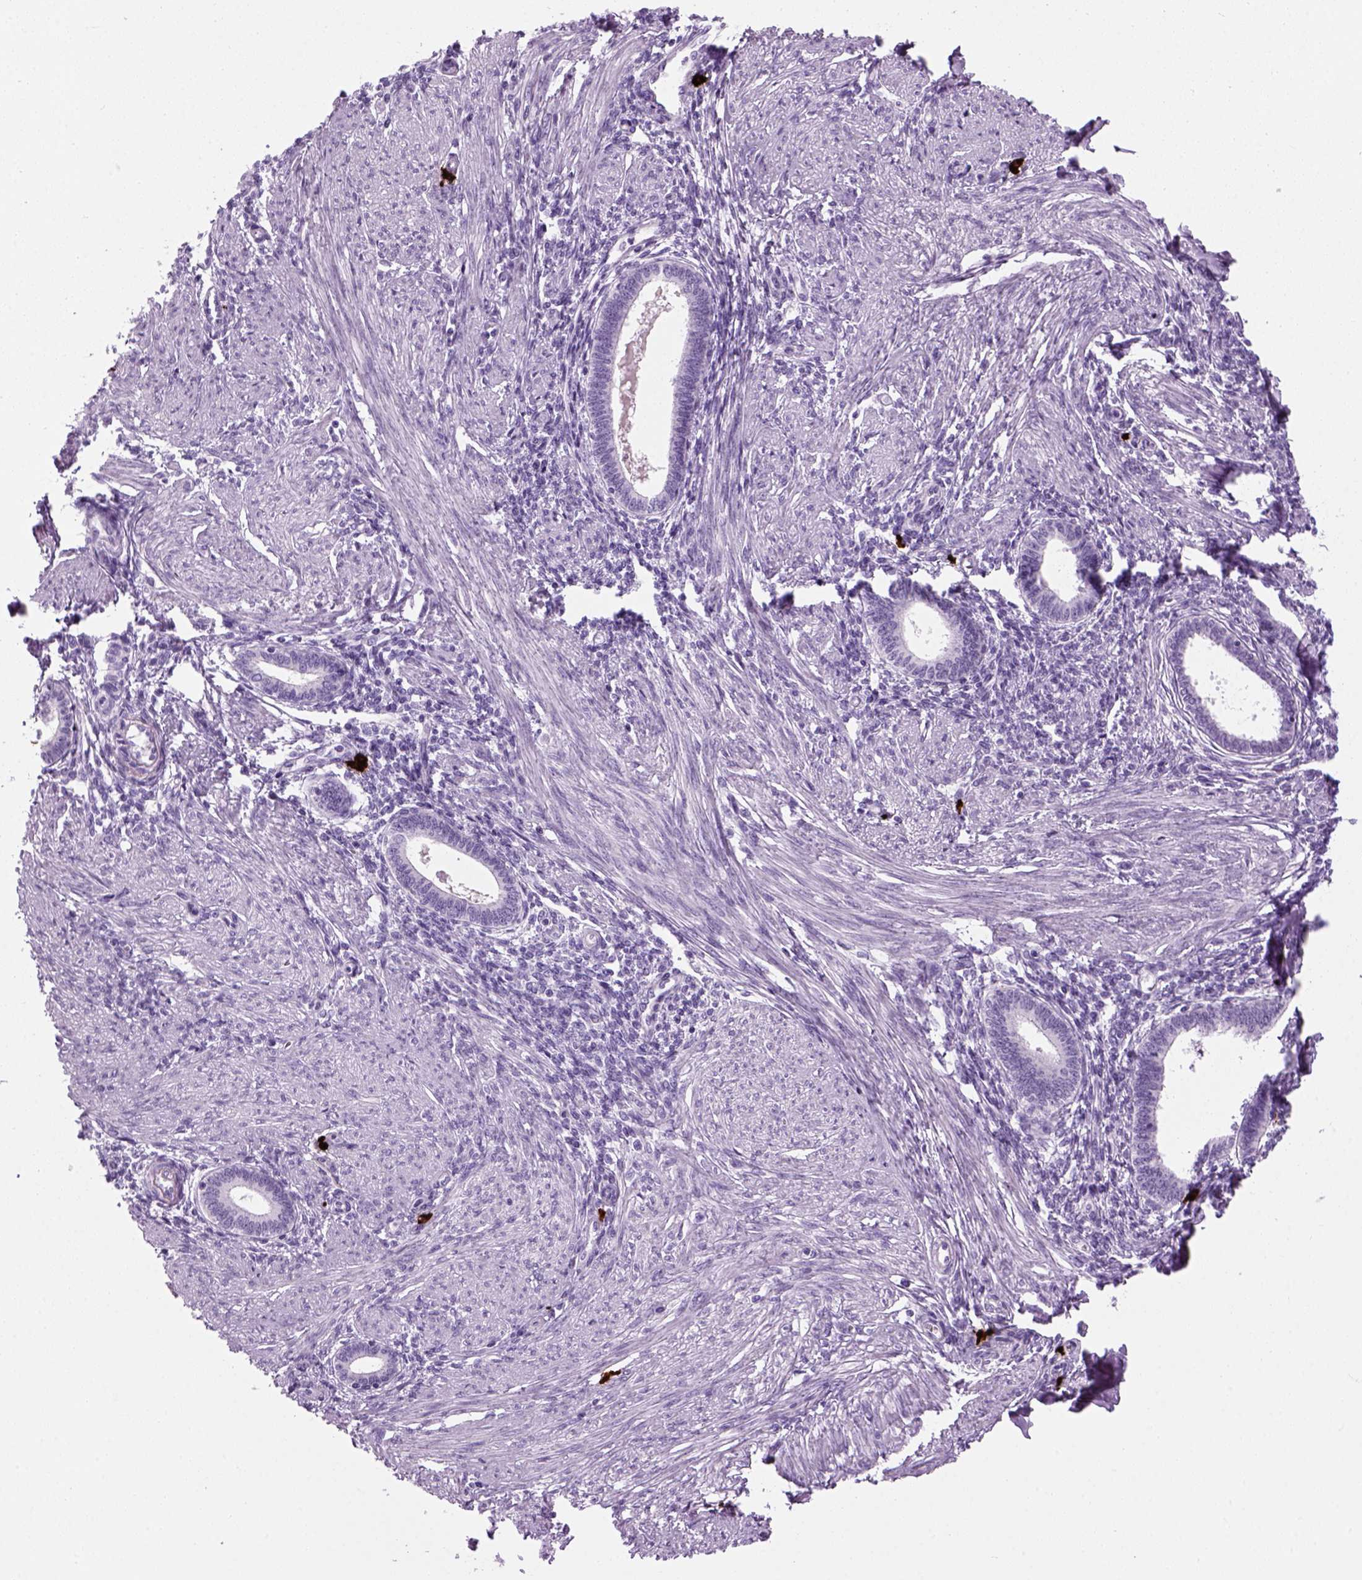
{"staining": {"intensity": "negative", "quantity": "none", "location": "none"}, "tissue": "endometrium", "cell_type": "Cells in endometrial stroma", "image_type": "normal", "snomed": [{"axis": "morphology", "description": "Normal tissue, NOS"}, {"axis": "topography", "description": "Endometrium"}], "caption": "Protein analysis of benign endometrium demonstrates no significant expression in cells in endometrial stroma.", "gene": "MZB1", "patient": {"sex": "female", "age": 42}}